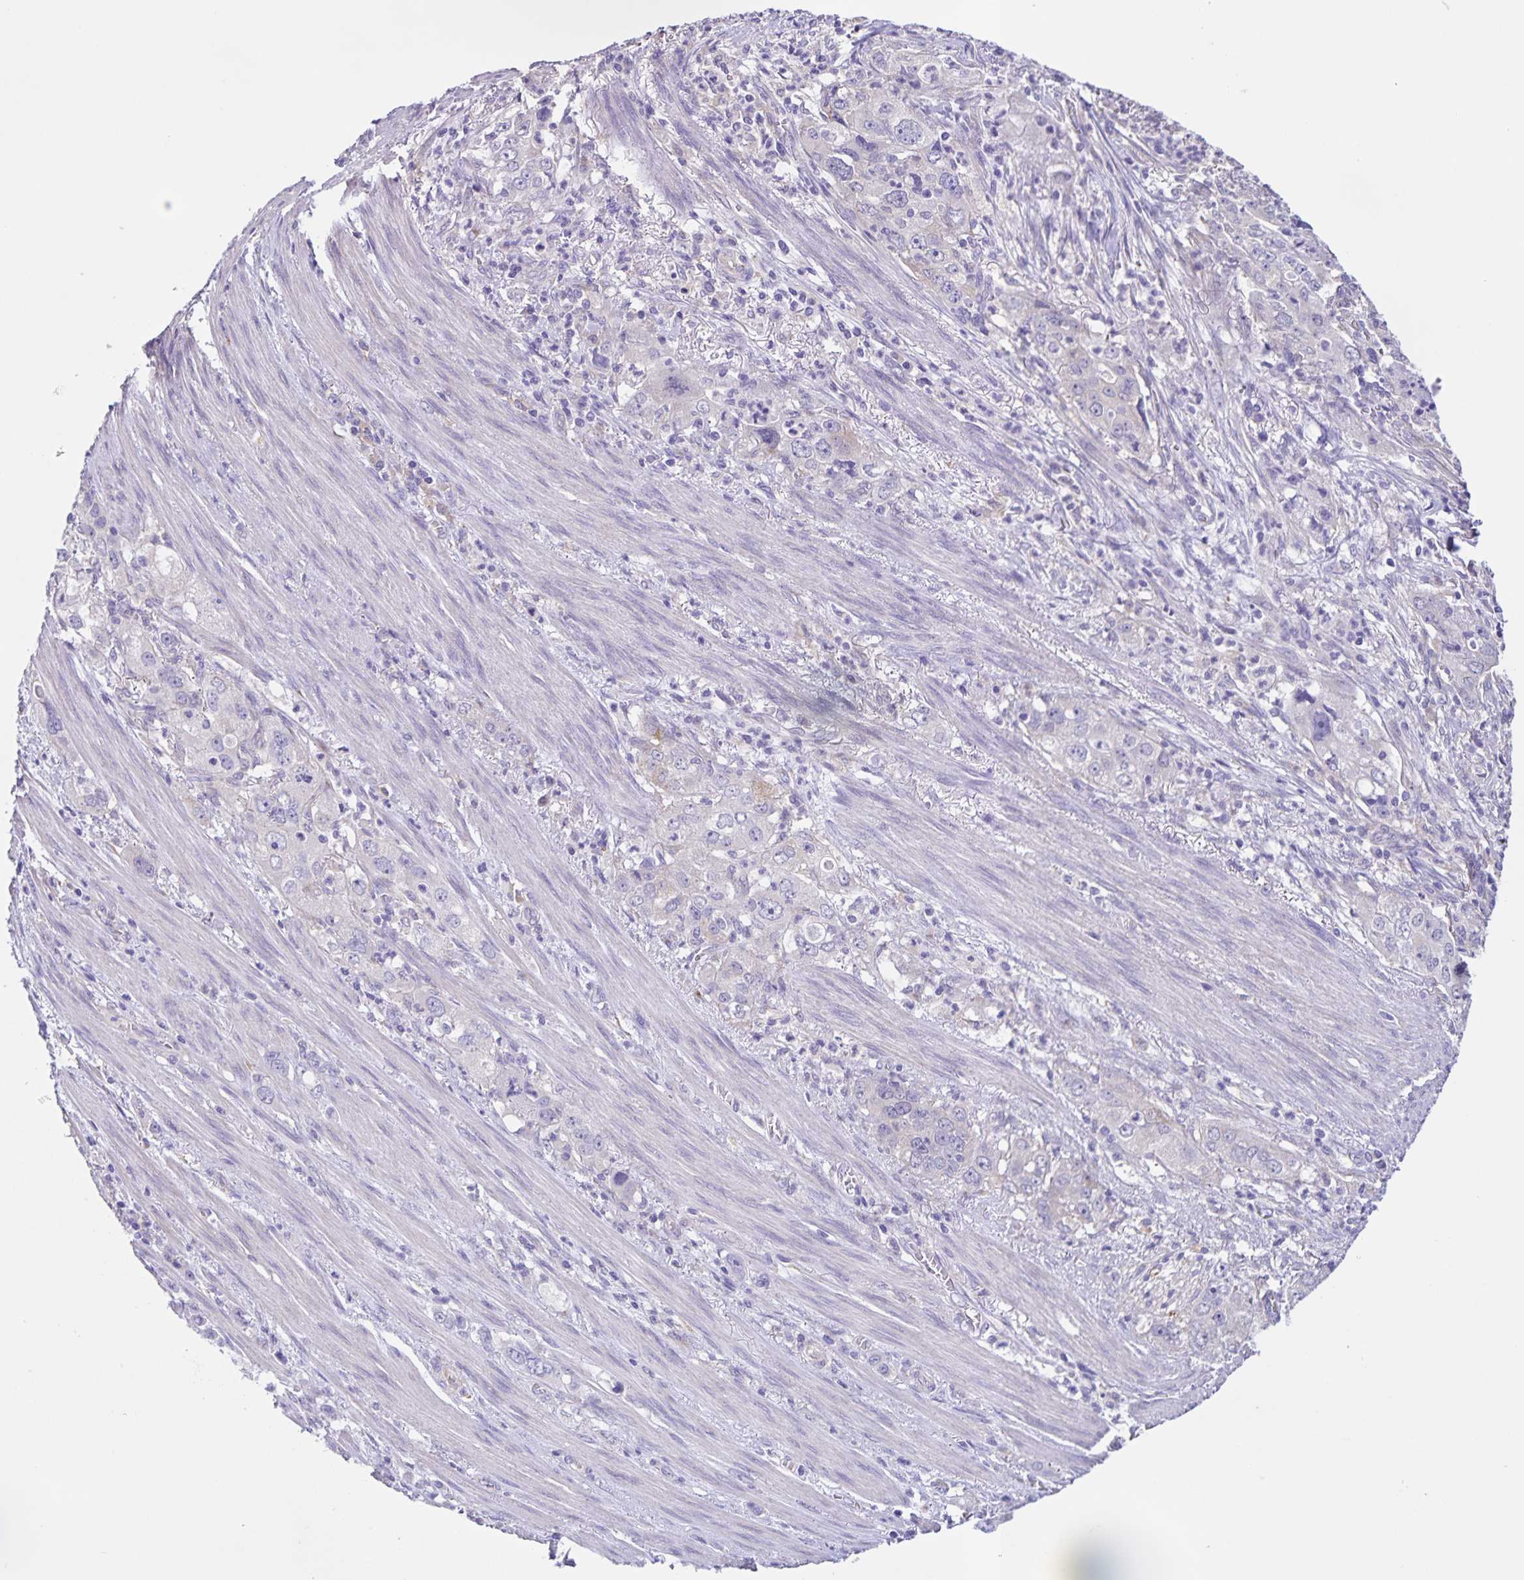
{"staining": {"intensity": "negative", "quantity": "none", "location": "none"}, "tissue": "stomach cancer", "cell_type": "Tumor cells", "image_type": "cancer", "snomed": [{"axis": "morphology", "description": "Adenocarcinoma, NOS"}, {"axis": "topography", "description": "Stomach, upper"}], "caption": "Tumor cells are negative for protein expression in human stomach cancer. (Brightfield microscopy of DAB IHC at high magnification).", "gene": "BOLL", "patient": {"sex": "male", "age": 75}}